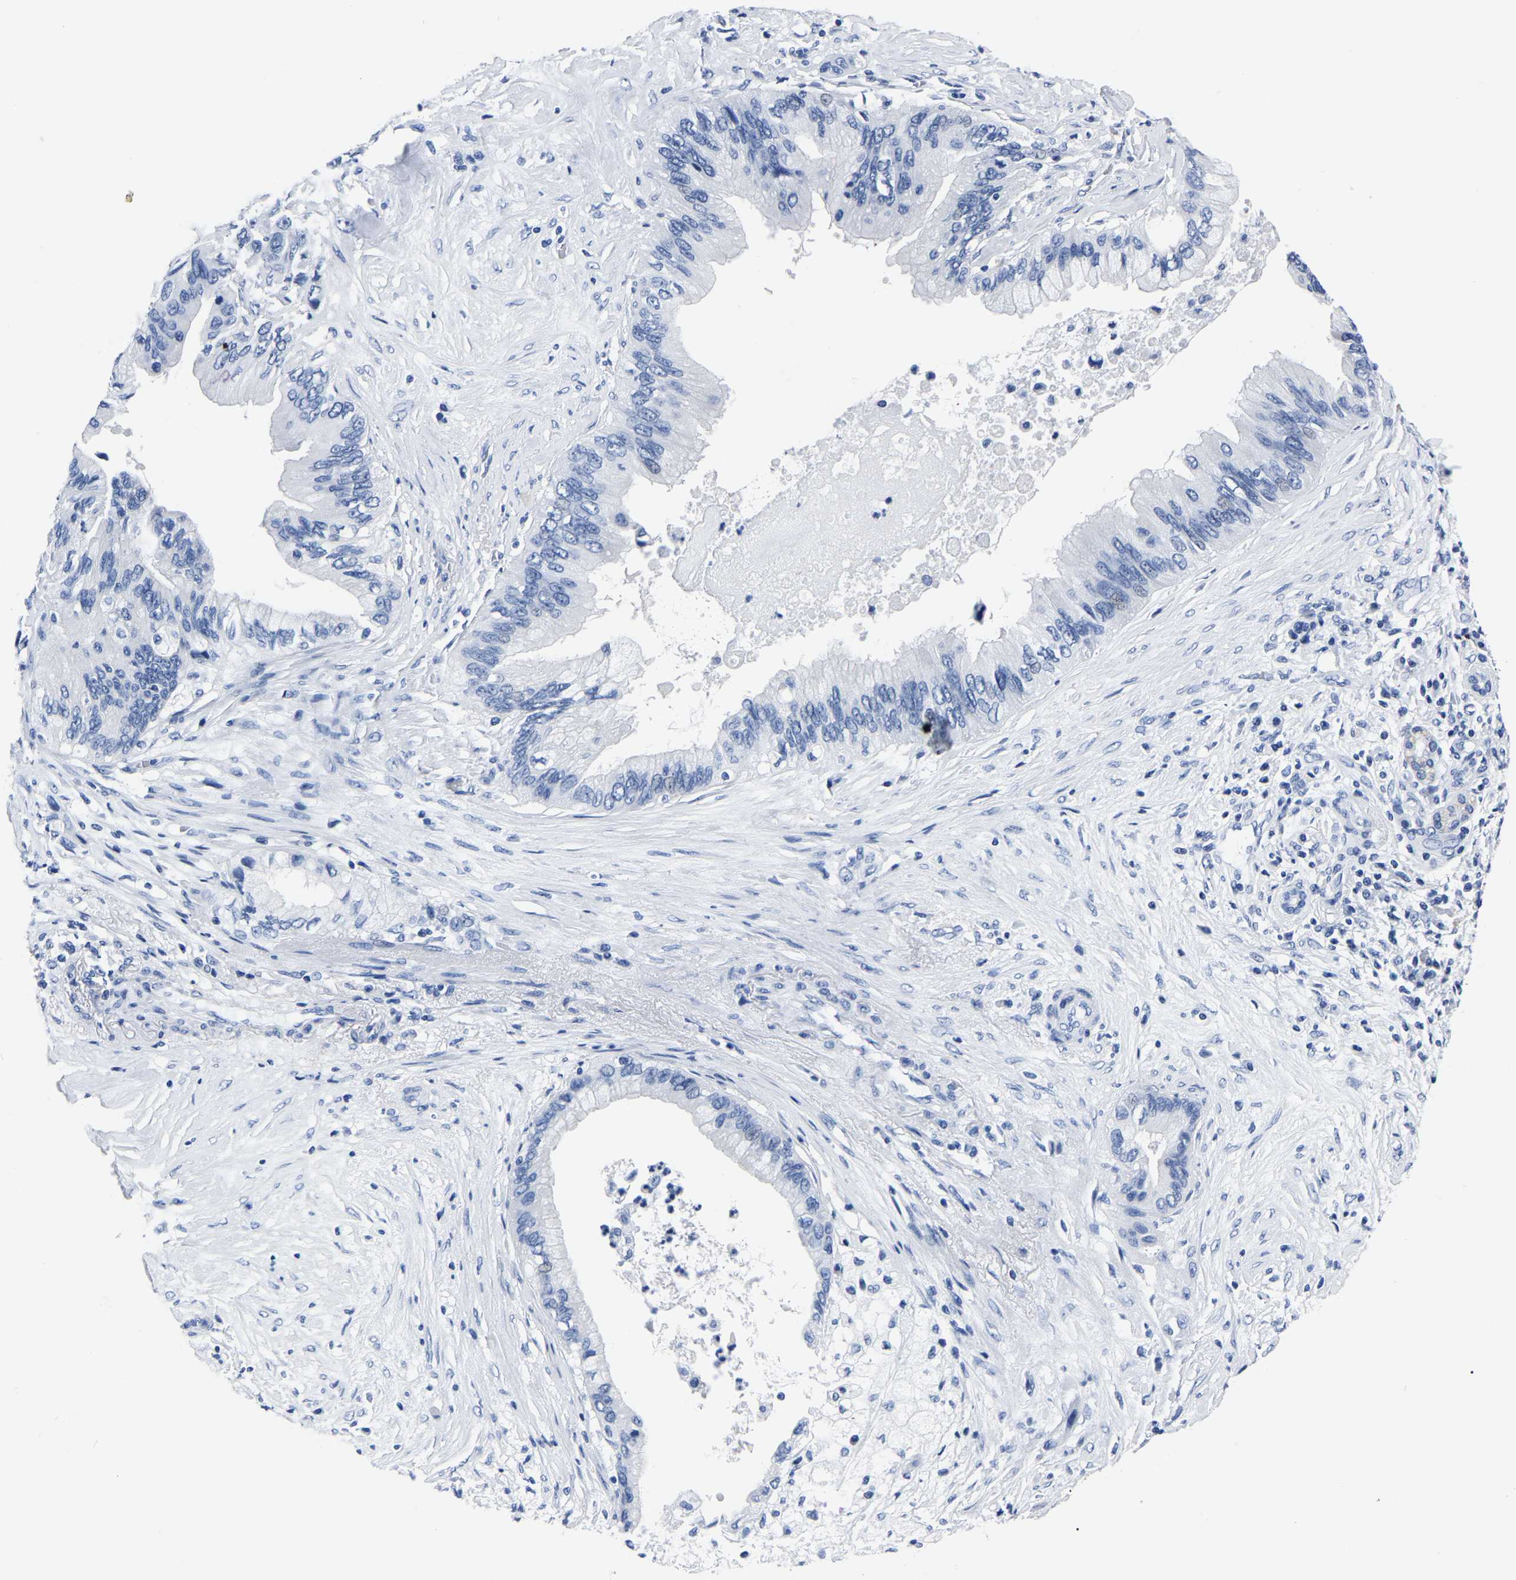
{"staining": {"intensity": "negative", "quantity": "none", "location": "none"}, "tissue": "pancreatic cancer", "cell_type": "Tumor cells", "image_type": "cancer", "snomed": [{"axis": "morphology", "description": "Adenocarcinoma, NOS"}, {"axis": "topography", "description": "Pancreas"}], "caption": "Tumor cells show no significant positivity in pancreatic adenocarcinoma.", "gene": "IMPG2", "patient": {"sex": "female", "age": 73}}